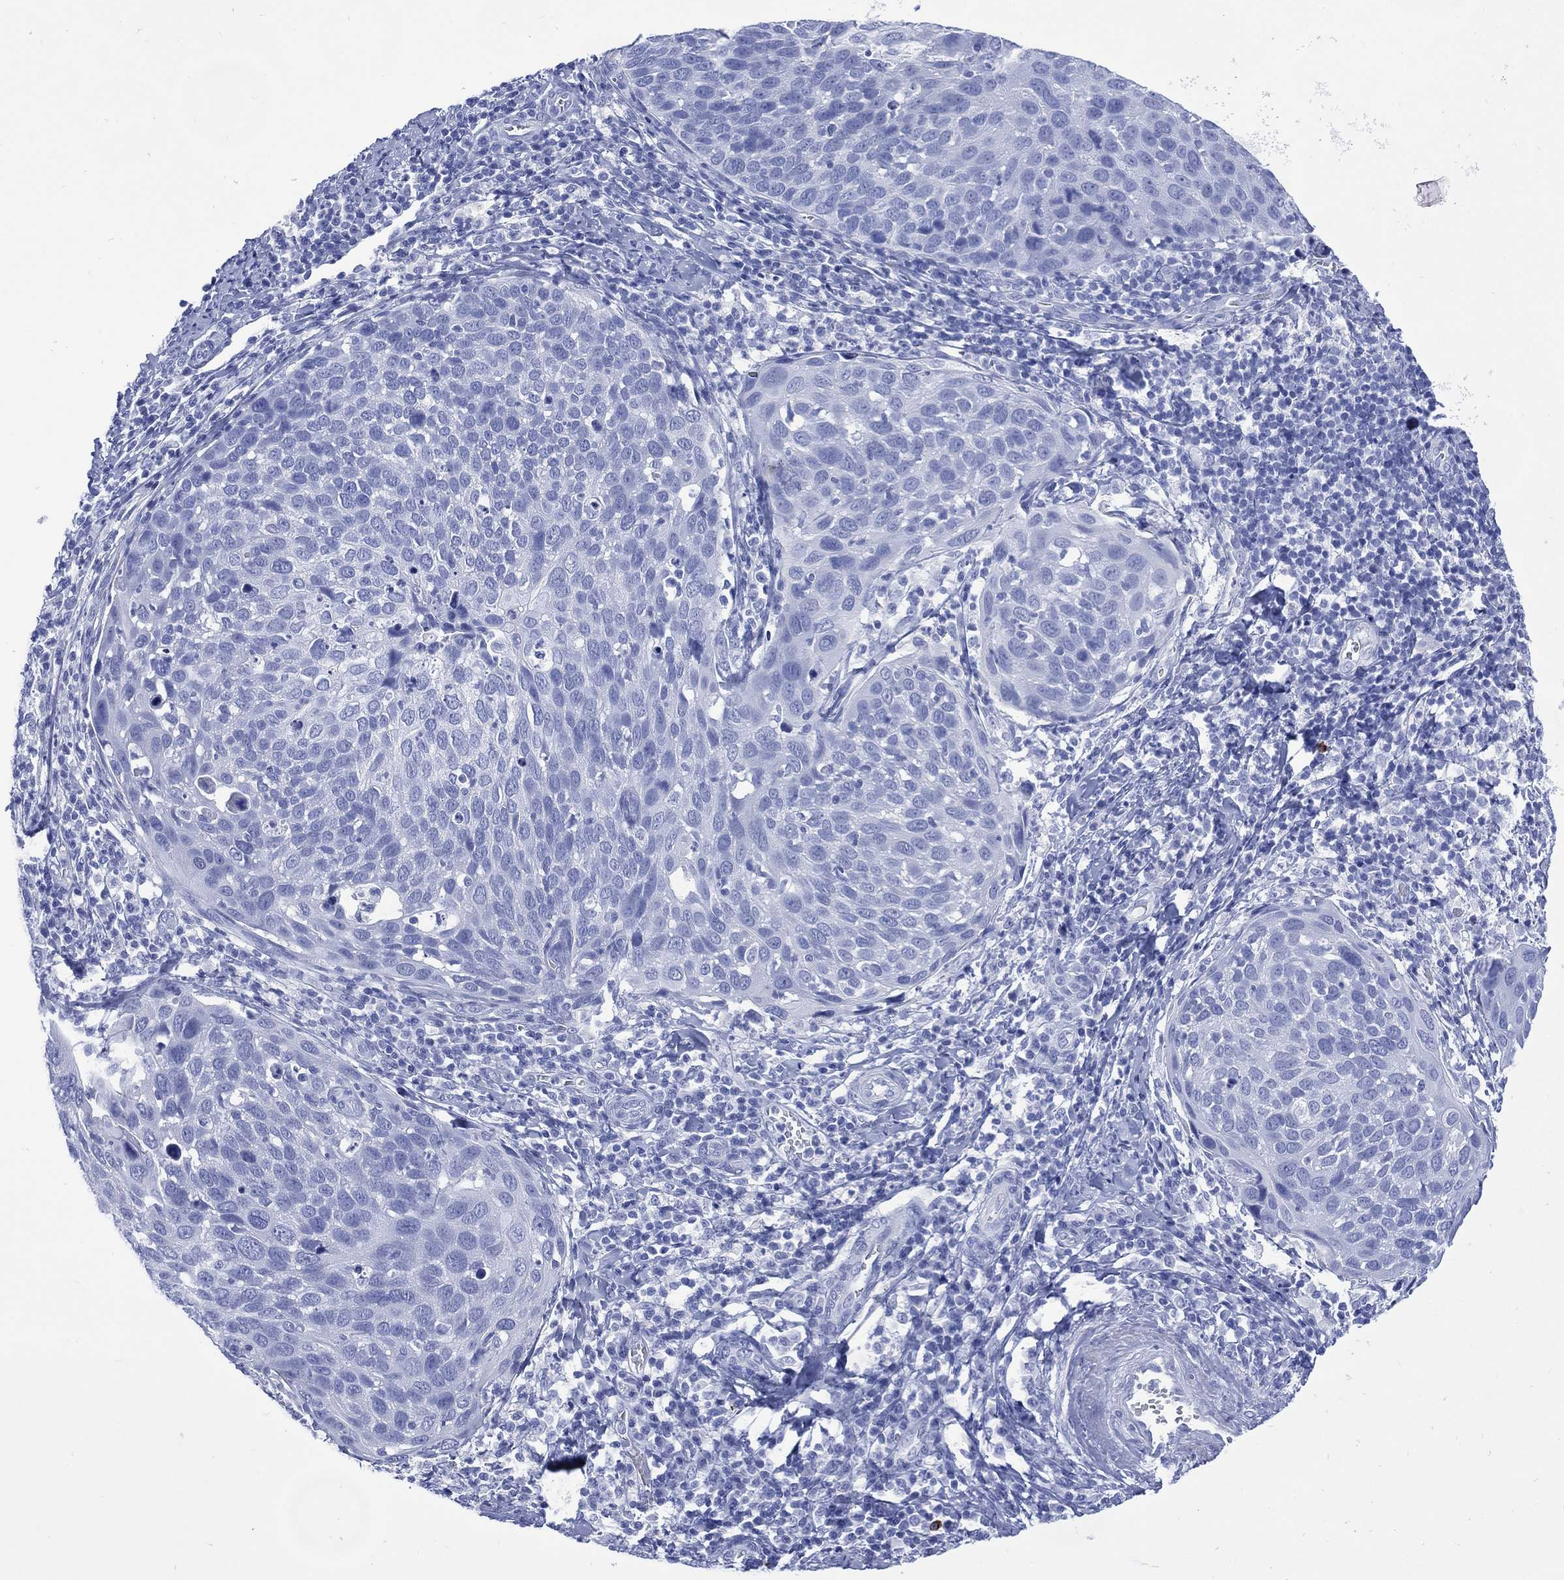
{"staining": {"intensity": "negative", "quantity": "none", "location": "none"}, "tissue": "cervical cancer", "cell_type": "Tumor cells", "image_type": "cancer", "snomed": [{"axis": "morphology", "description": "Squamous cell carcinoma, NOS"}, {"axis": "topography", "description": "Cervix"}], "caption": "A photomicrograph of cervical squamous cell carcinoma stained for a protein shows no brown staining in tumor cells. (DAB (3,3'-diaminobenzidine) immunohistochemistry with hematoxylin counter stain).", "gene": "SHCBP1L", "patient": {"sex": "female", "age": 54}}